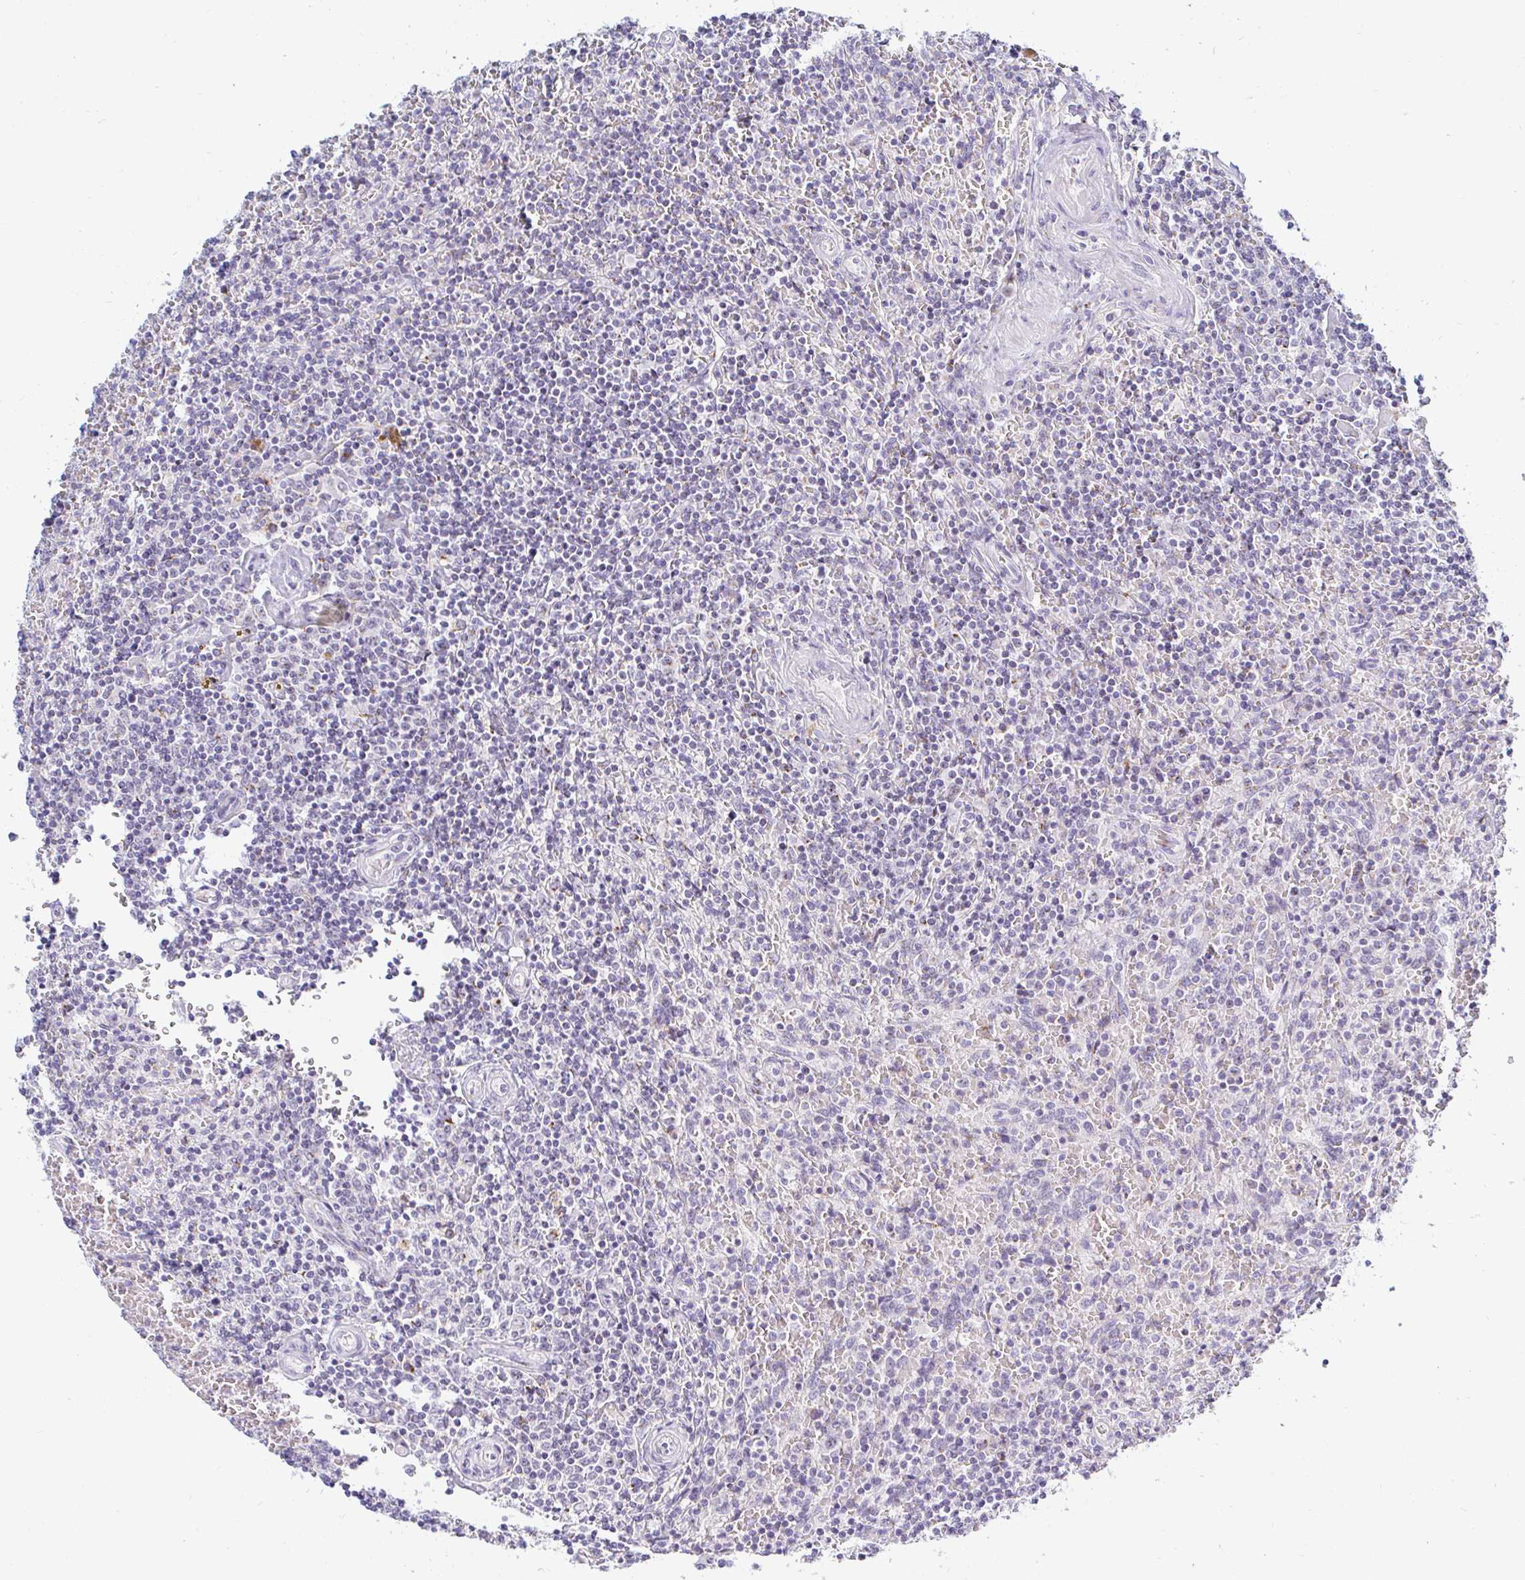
{"staining": {"intensity": "negative", "quantity": "none", "location": "none"}, "tissue": "lymphoma", "cell_type": "Tumor cells", "image_type": "cancer", "snomed": [{"axis": "morphology", "description": "Malignant lymphoma, non-Hodgkin's type, Low grade"}, {"axis": "topography", "description": "Spleen"}], "caption": "This is an immunohistochemistry (IHC) histopathology image of human low-grade malignant lymphoma, non-Hodgkin's type. There is no staining in tumor cells.", "gene": "OR51D1", "patient": {"sex": "female", "age": 64}}